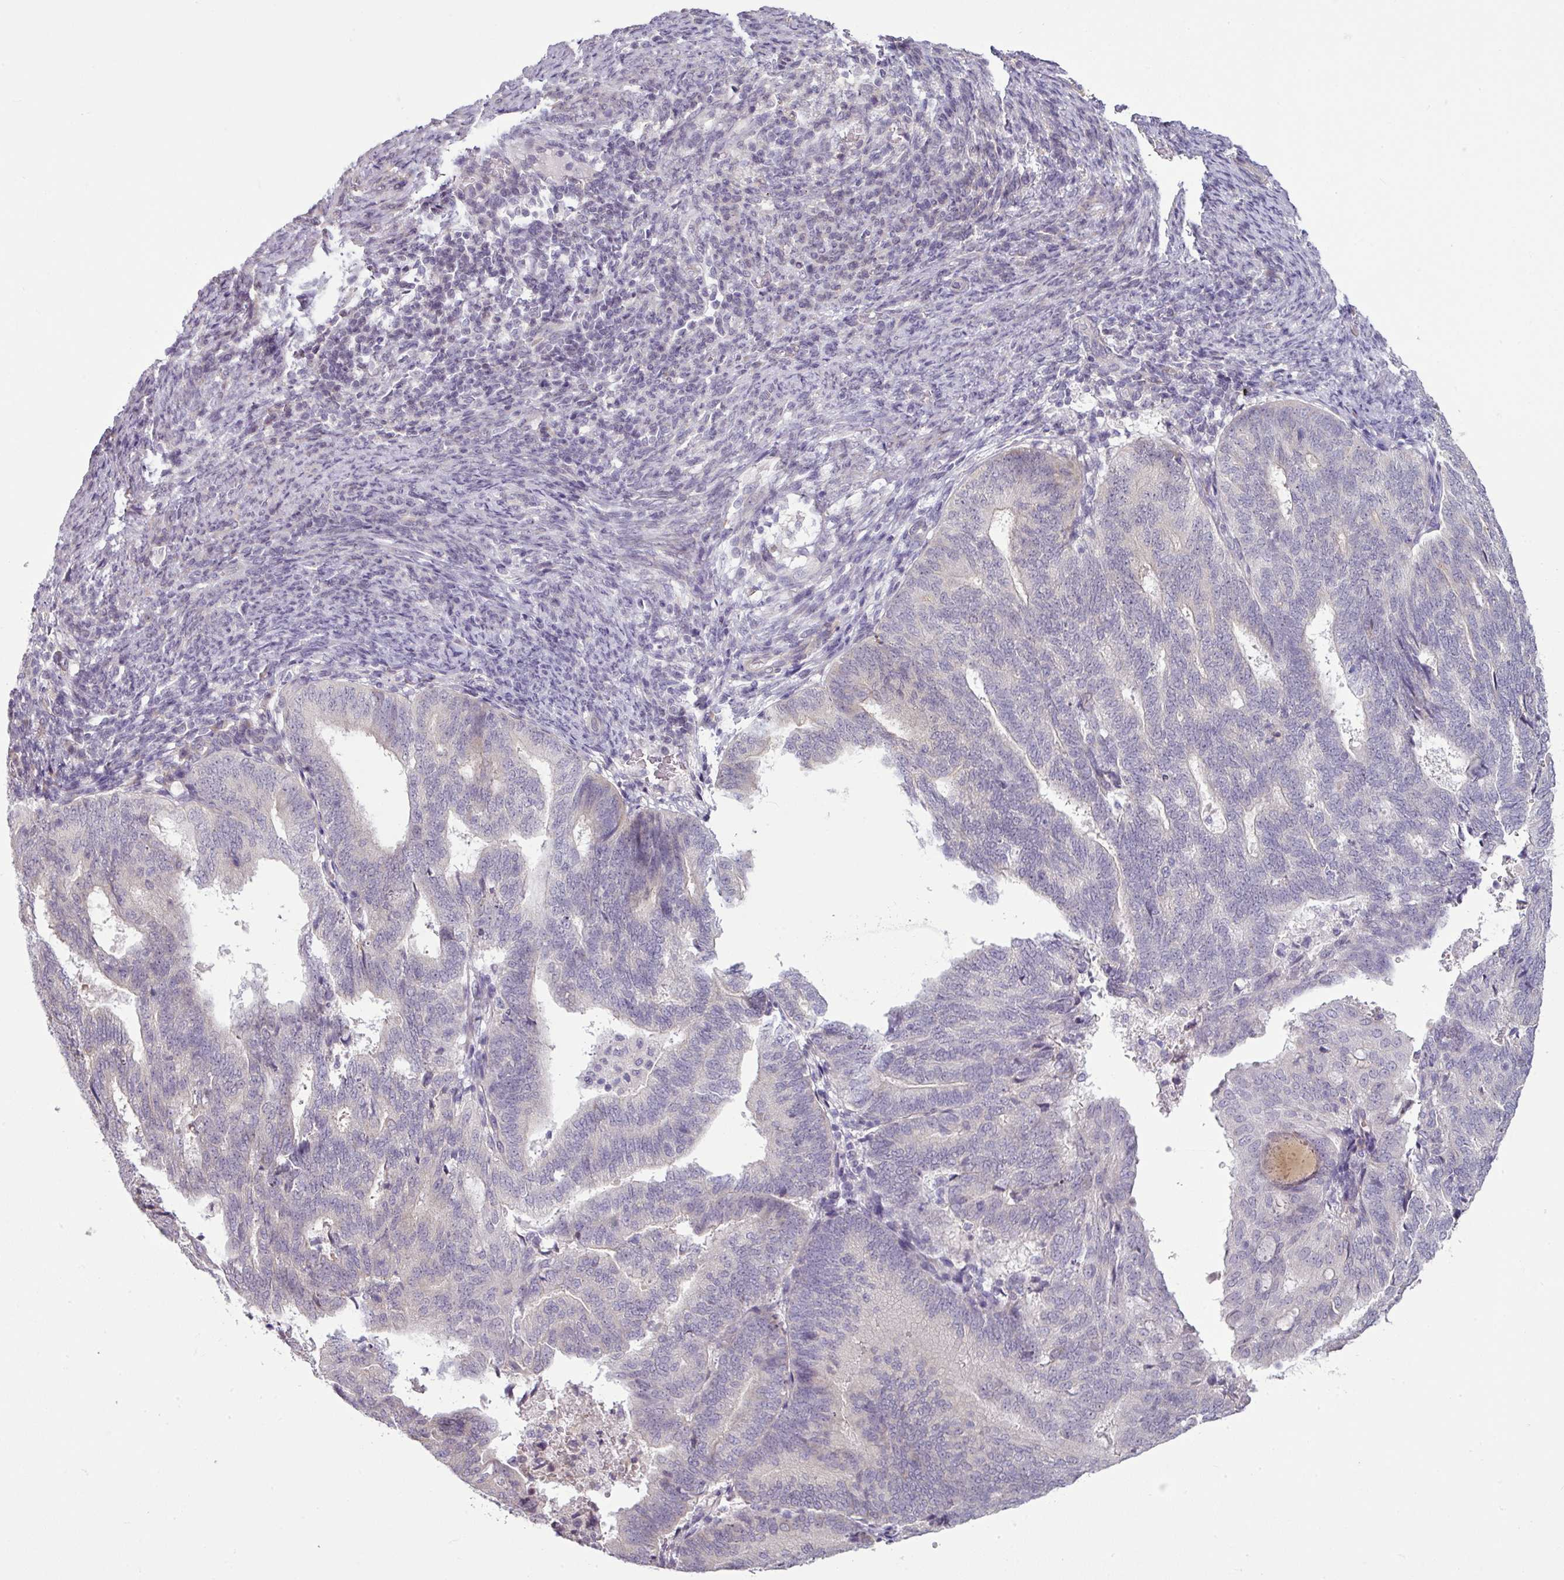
{"staining": {"intensity": "negative", "quantity": "none", "location": "none"}, "tissue": "endometrial cancer", "cell_type": "Tumor cells", "image_type": "cancer", "snomed": [{"axis": "morphology", "description": "Adenocarcinoma, NOS"}, {"axis": "topography", "description": "Endometrium"}], "caption": "High power microscopy micrograph of an IHC image of endometrial cancer (adenocarcinoma), revealing no significant positivity in tumor cells.", "gene": "OR52D1", "patient": {"sex": "female", "age": 70}}